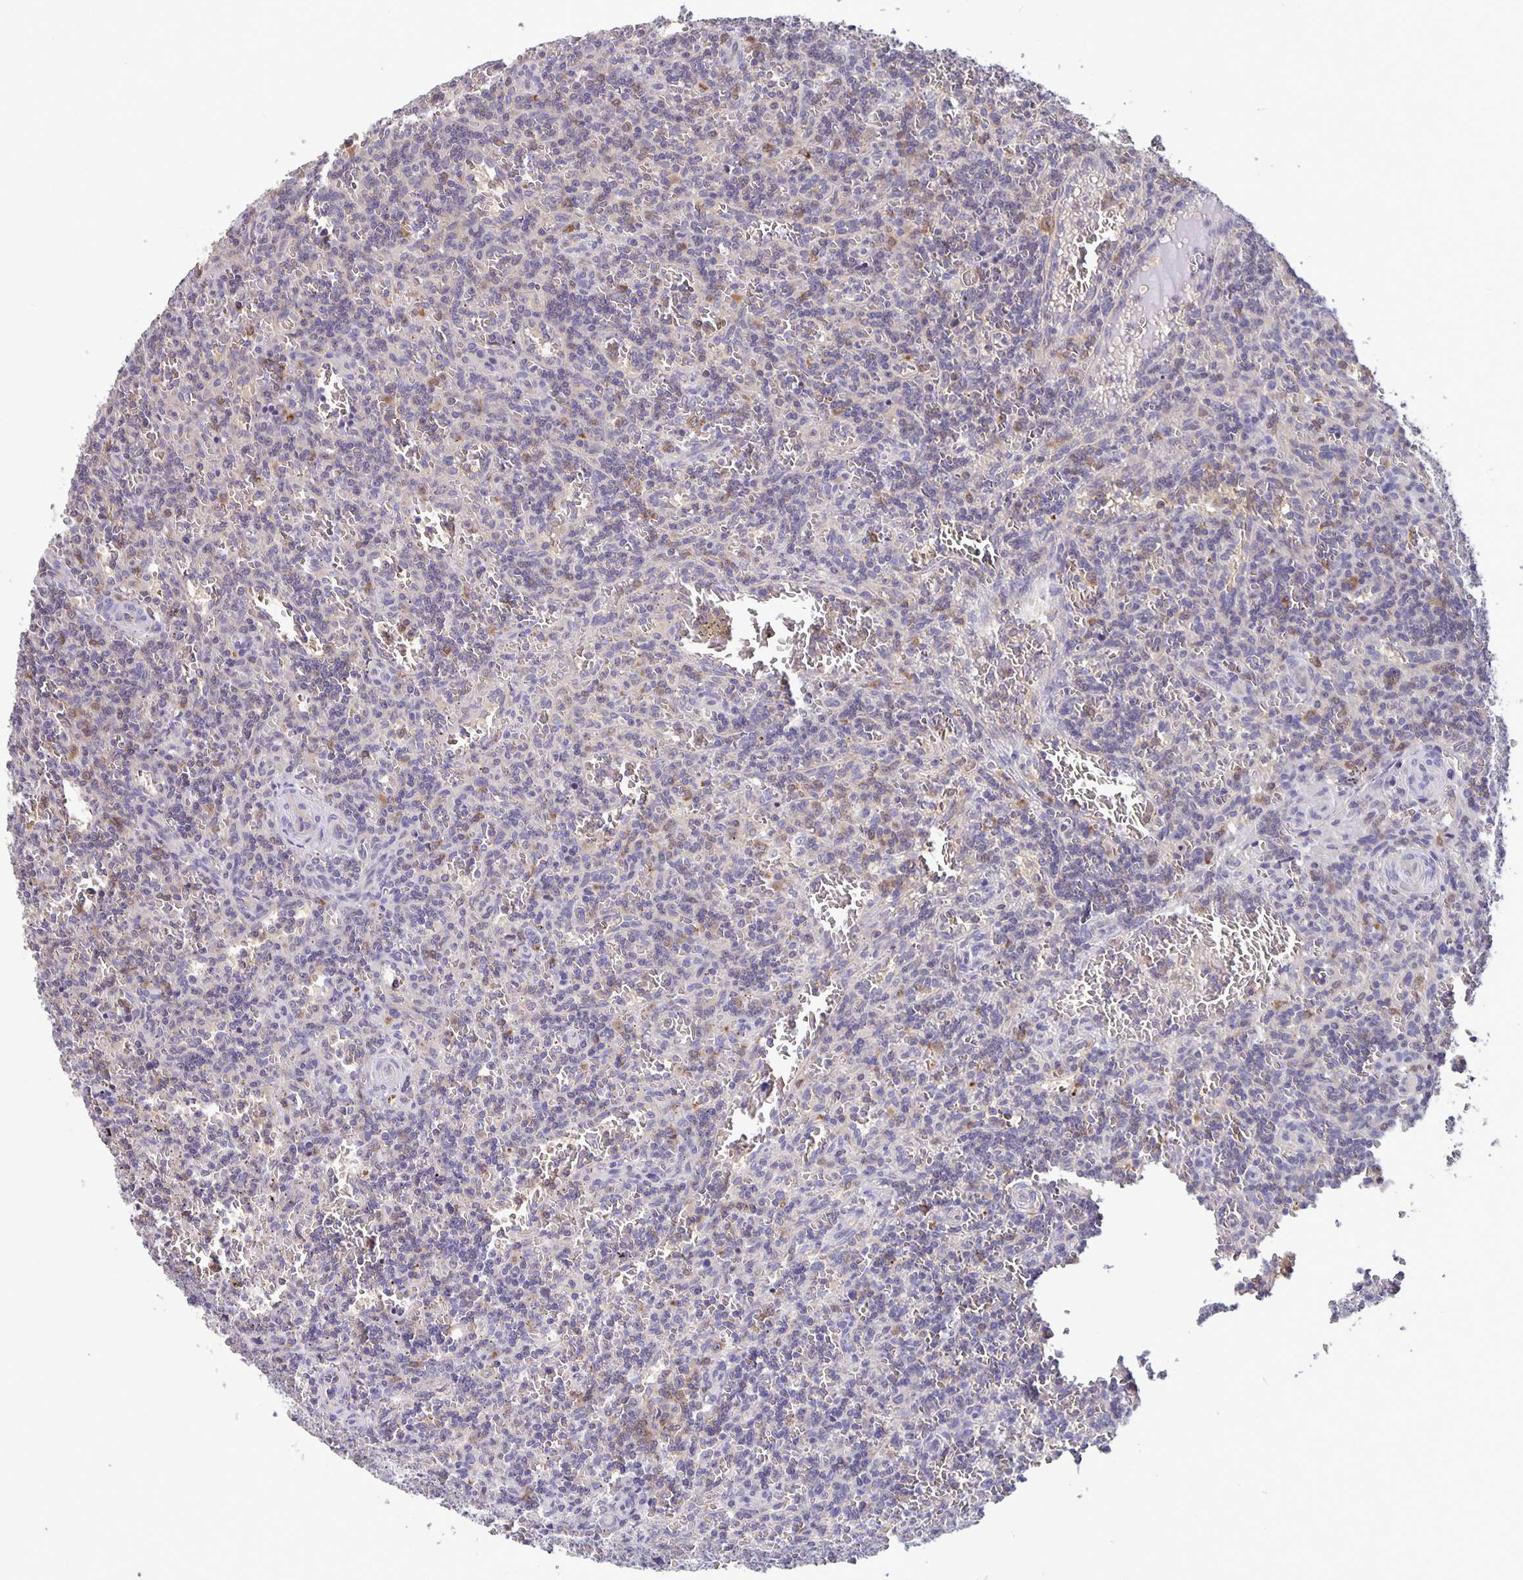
{"staining": {"intensity": "negative", "quantity": "none", "location": "none"}, "tissue": "lymphoma", "cell_type": "Tumor cells", "image_type": "cancer", "snomed": [{"axis": "morphology", "description": "Malignant lymphoma, non-Hodgkin's type, Low grade"}, {"axis": "topography", "description": "Spleen"}], "caption": "A high-resolution histopathology image shows immunohistochemistry staining of malignant lymphoma, non-Hodgkin's type (low-grade), which demonstrates no significant staining in tumor cells.", "gene": "FEM1C", "patient": {"sex": "male", "age": 73}}